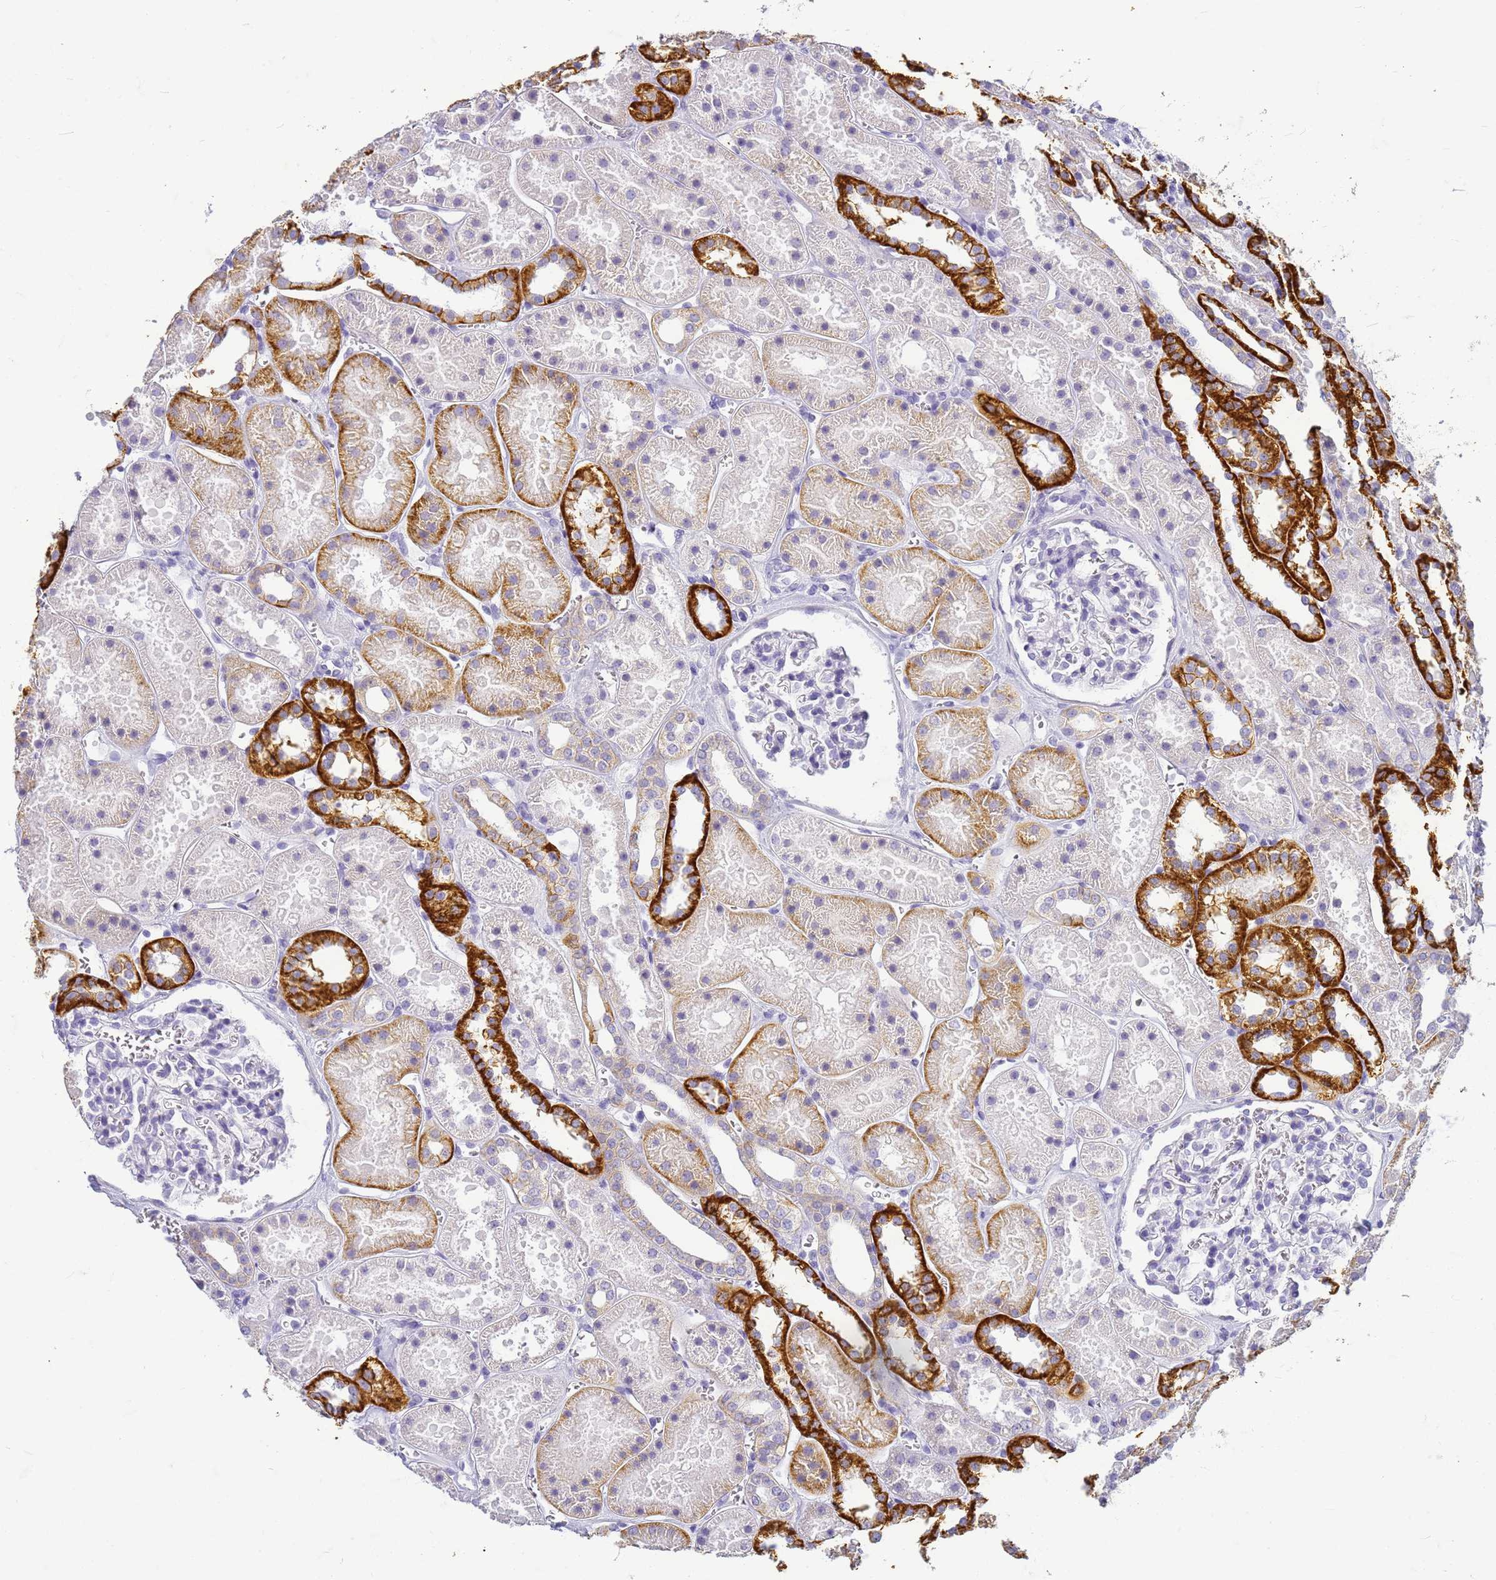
{"staining": {"intensity": "negative", "quantity": "none", "location": "none"}, "tissue": "kidney", "cell_type": "Cells in glomeruli", "image_type": "normal", "snomed": [{"axis": "morphology", "description": "Normal tissue, NOS"}, {"axis": "topography", "description": "Kidney"}], "caption": "The micrograph shows no significant staining in cells in glomeruli of kidney.", "gene": "CFAP100", "patient": {"sex": "female", "age": 41}}